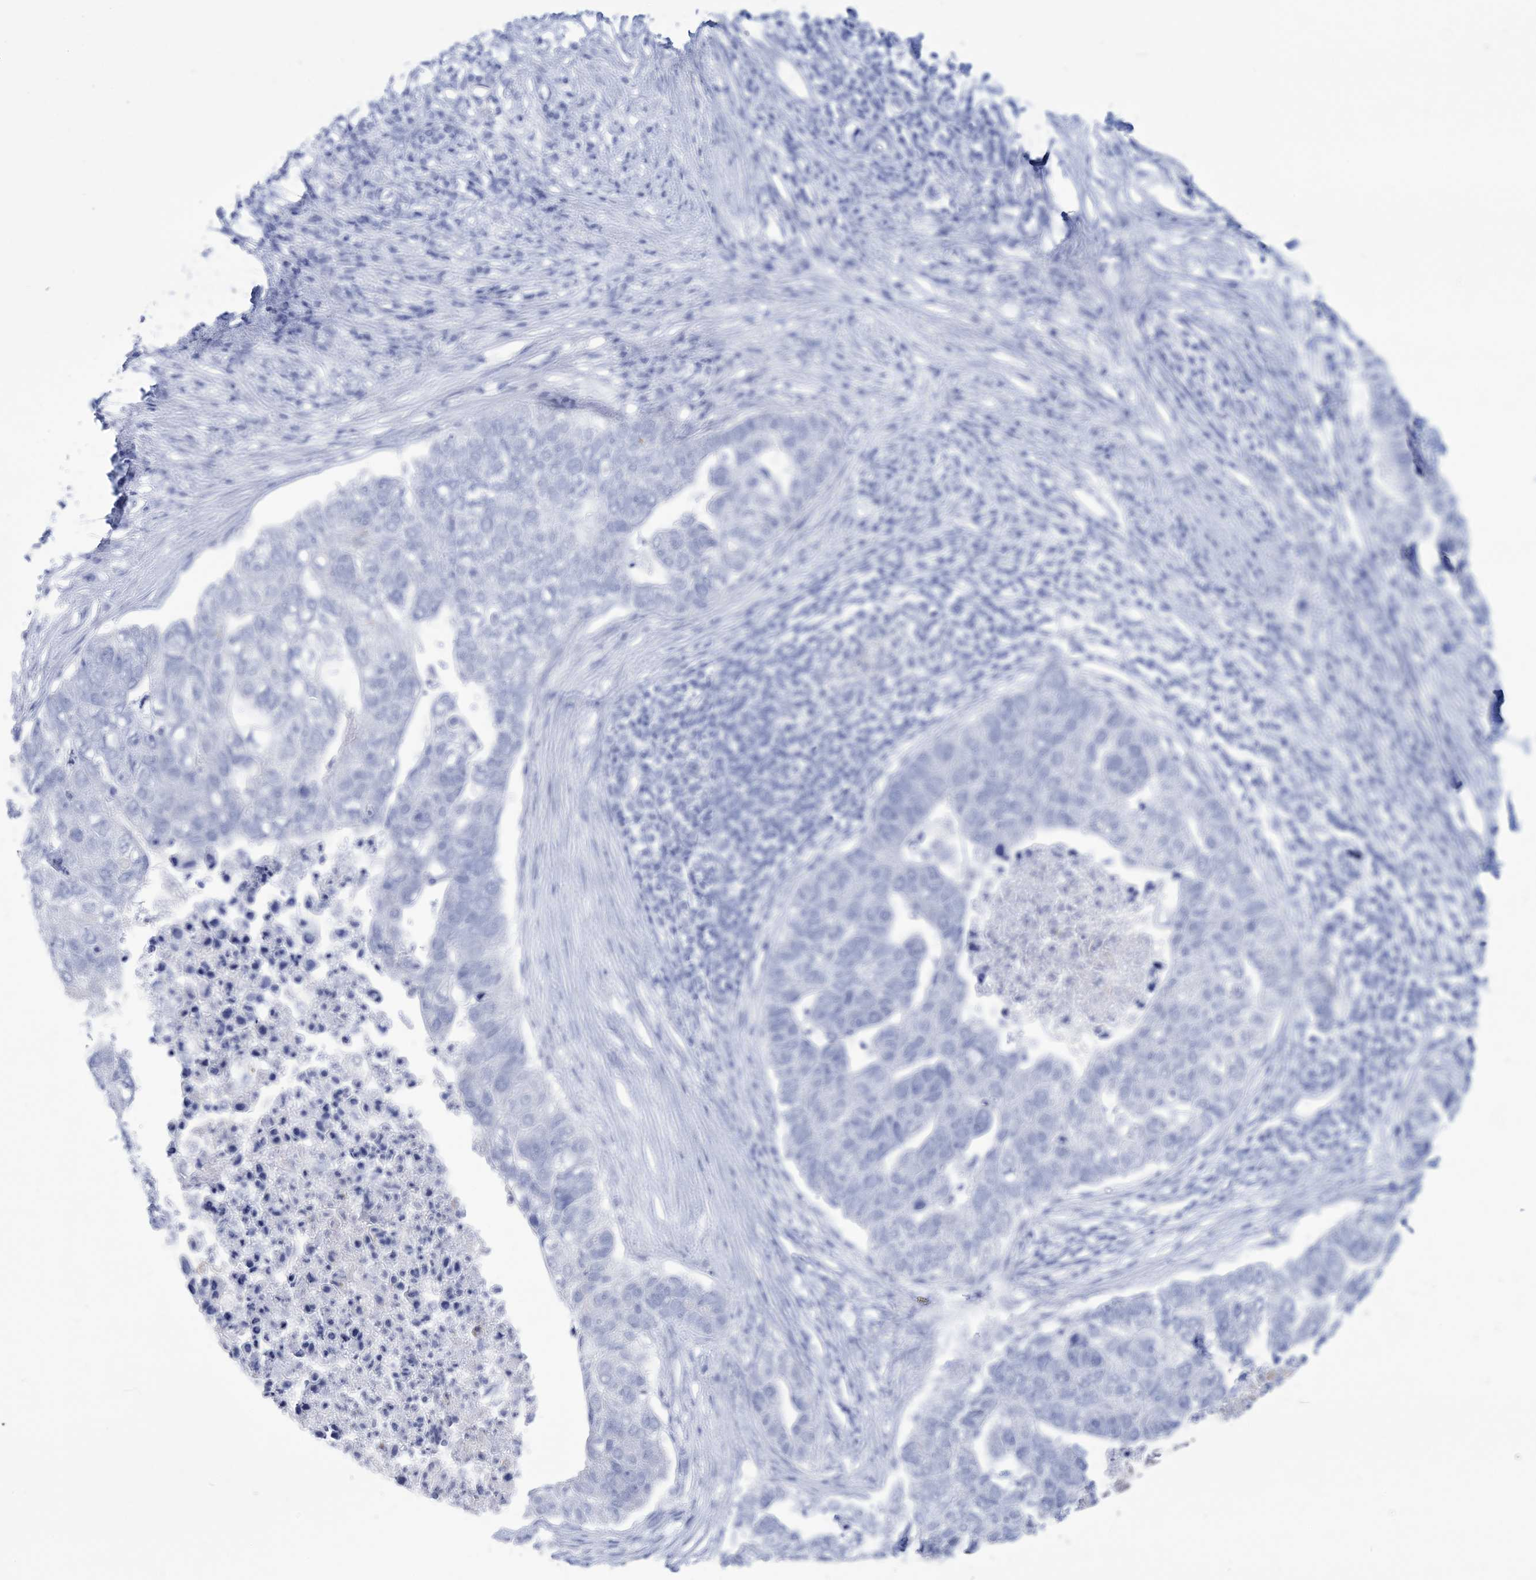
{"staining": {"intensity": "negative", "quantity": "none", "location": "none"}, "tissue": "pancreatic cancer", "cell_type": "Tumor cells", "image_type": "cancer", "snomed": [{"axis": "morphology", "description": "Adenocarcinoma, NOS"}, {"axis": "topography", "description": "Pancreas"}], "caption": "Tumor cells are negative for protein expression in human pancreatic cancer. (DAB IHC visualized using brightfield microscopy, high magnification).", "gene": "DPCD", "patient": {"sex": "female", "age": 61}}